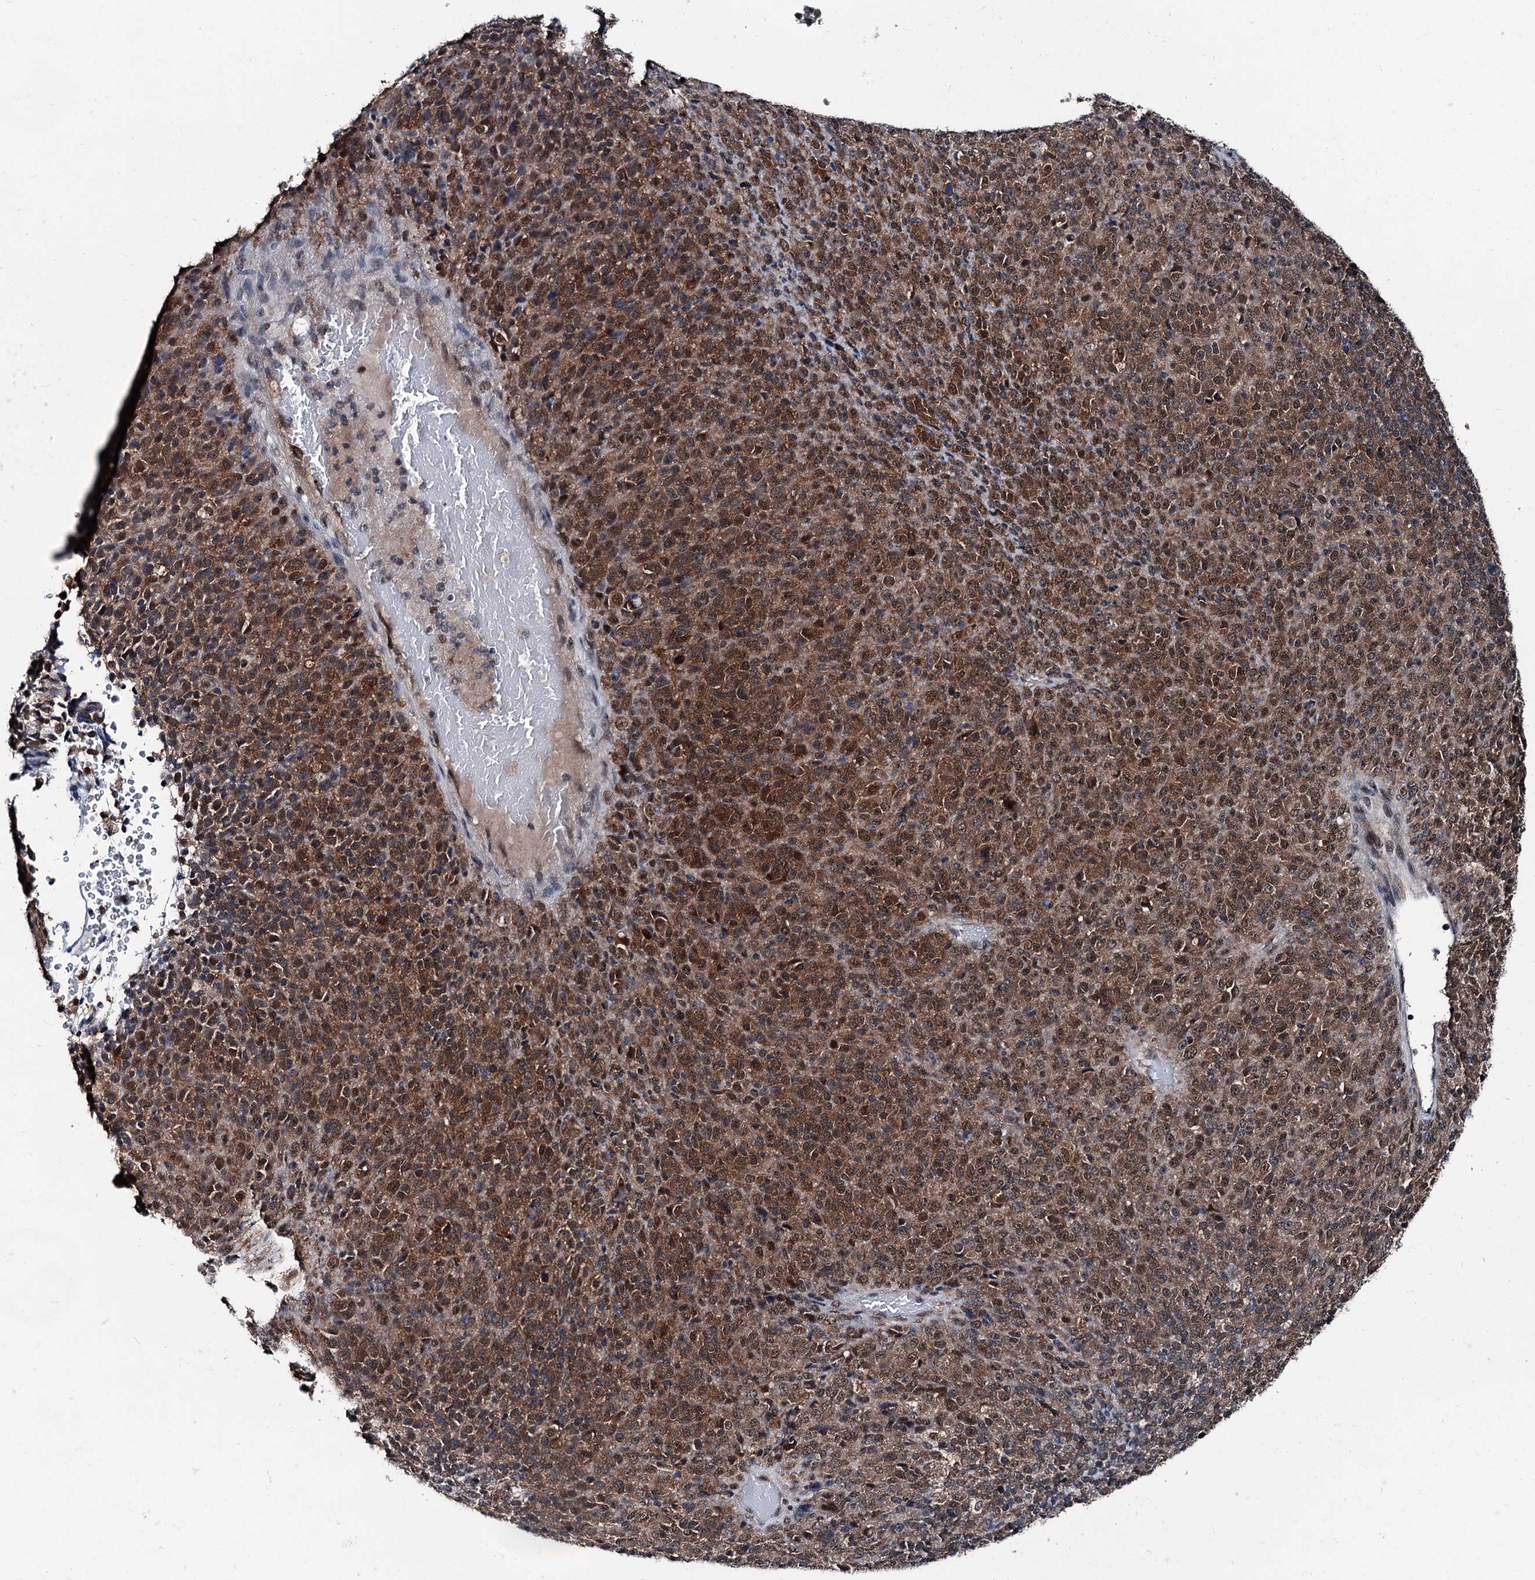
{"staining": {"intensity": "strong", "quantity": ">75%", "location": "cytoplasmic/membranous,nuclear"}, "tissue": "melanoma", "cell_type": "Tumor cells", "image_type": "cancer", "snomed": [{"axis": "morphology", "description": "Malignant melanoma, Metastatic site"}, {"axis": "topography", "description": "Brain"}], "caption": "An image of human malignant melanoma (metastatic site) stained for a protein exhibits strong cytoplasmic/membranous and nuclear brown staining in tumor cells.", "gene": "PSMD13", "patient": {"sex": "female", "age": 56}}